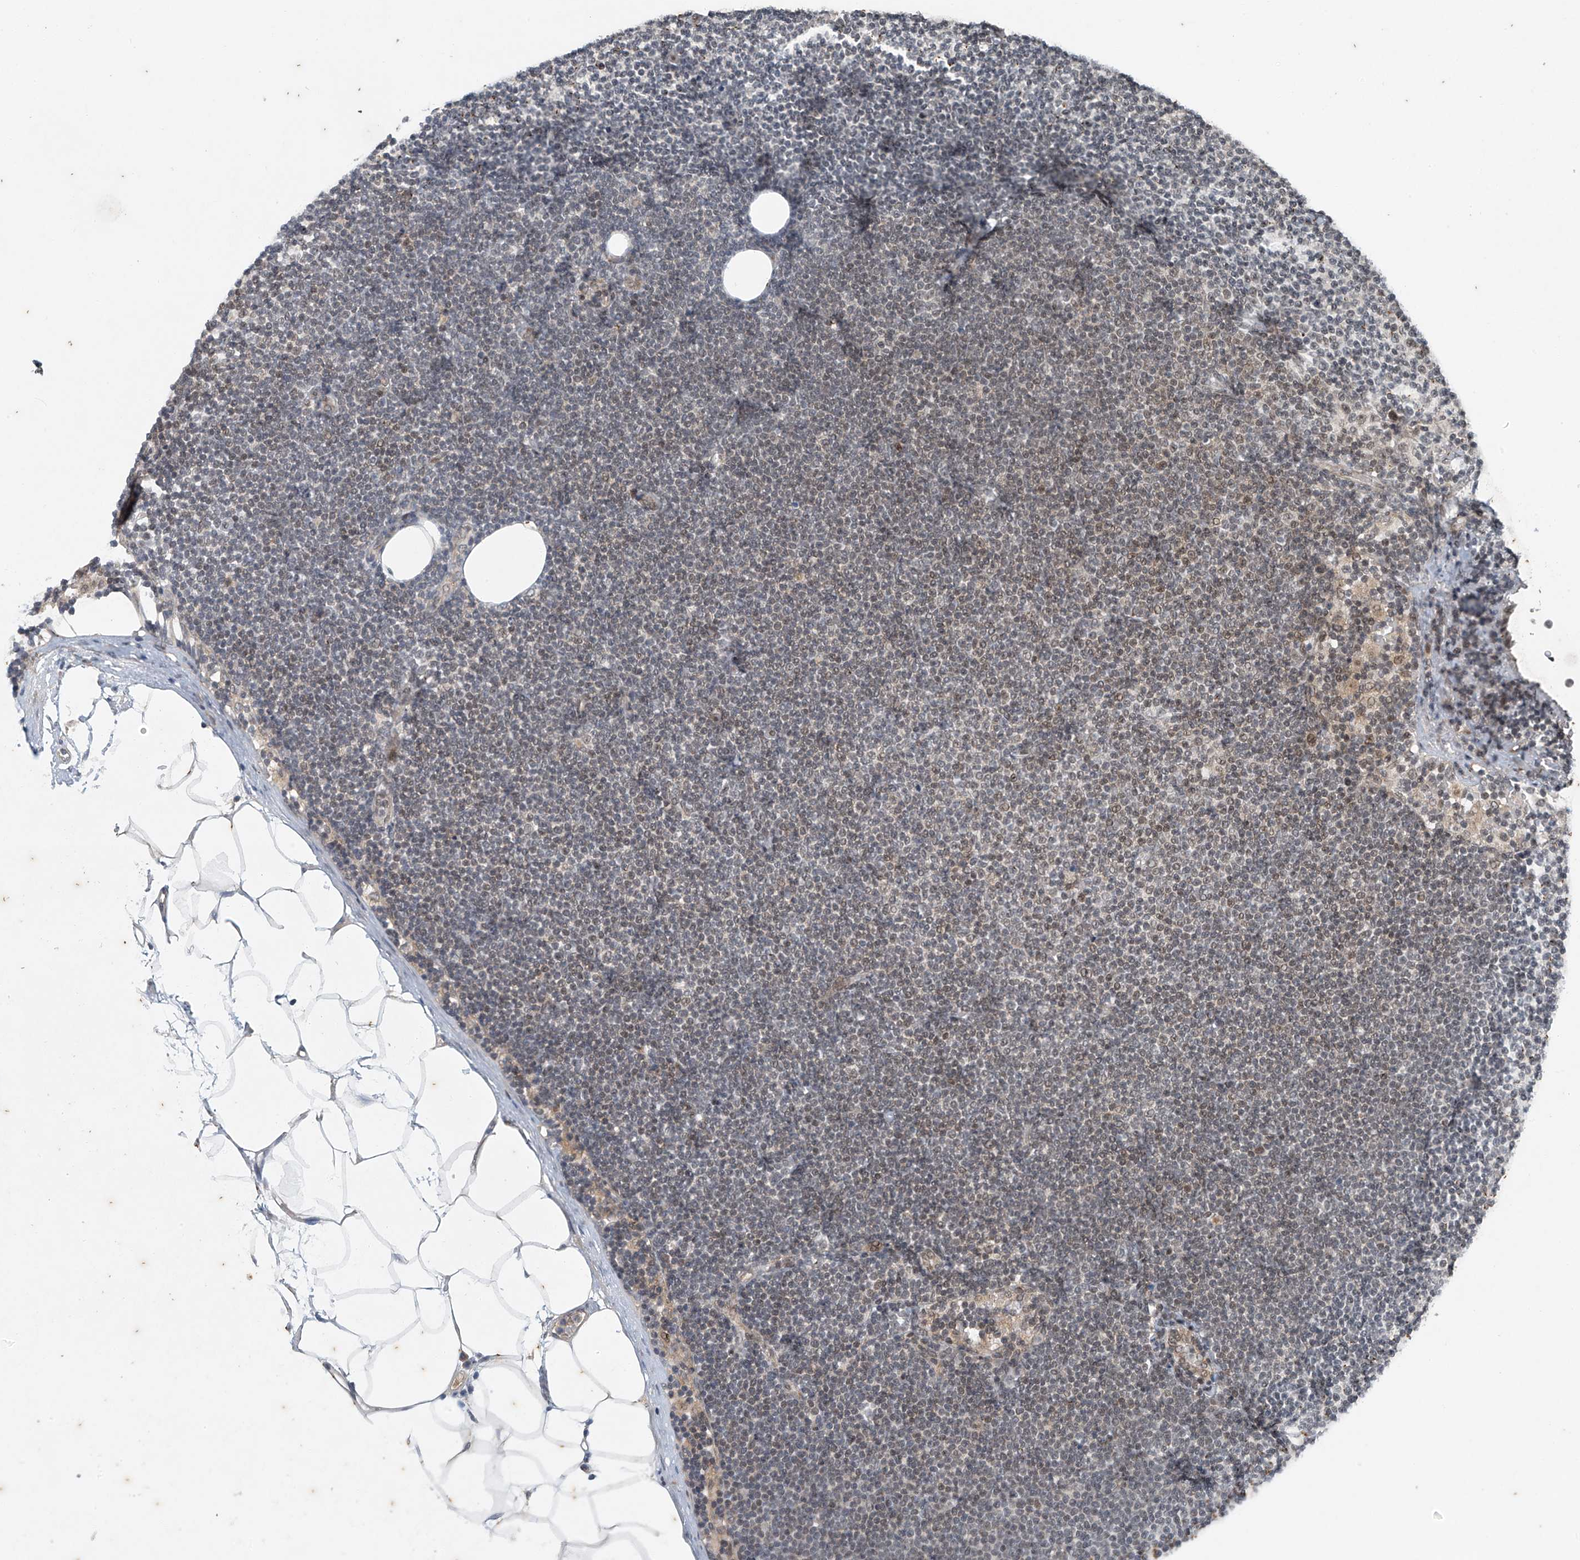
{"staining": {"intensity": "moderate", "quantity": "25%-75%", "location": "nuclear"}, "tissue": "lymphoma", "cell_type": "Tumor cells", "image_type": "cancer", "snomed": [{"axis": "morphology", "description": "Malignant lymphoma, non-Hodgkin's type, Low grade"}, {"axis": "topography", "description": "Lymph node"}], "caption": "IHC (DAB (3,3'-diaminobenzidine)) staining of lymphoma exhibits moderate nuclear protein expression in approximately 25%-75% of tumor cells.", "gene": "TAF8", "patient": {"sex": "female", "age": 53}}